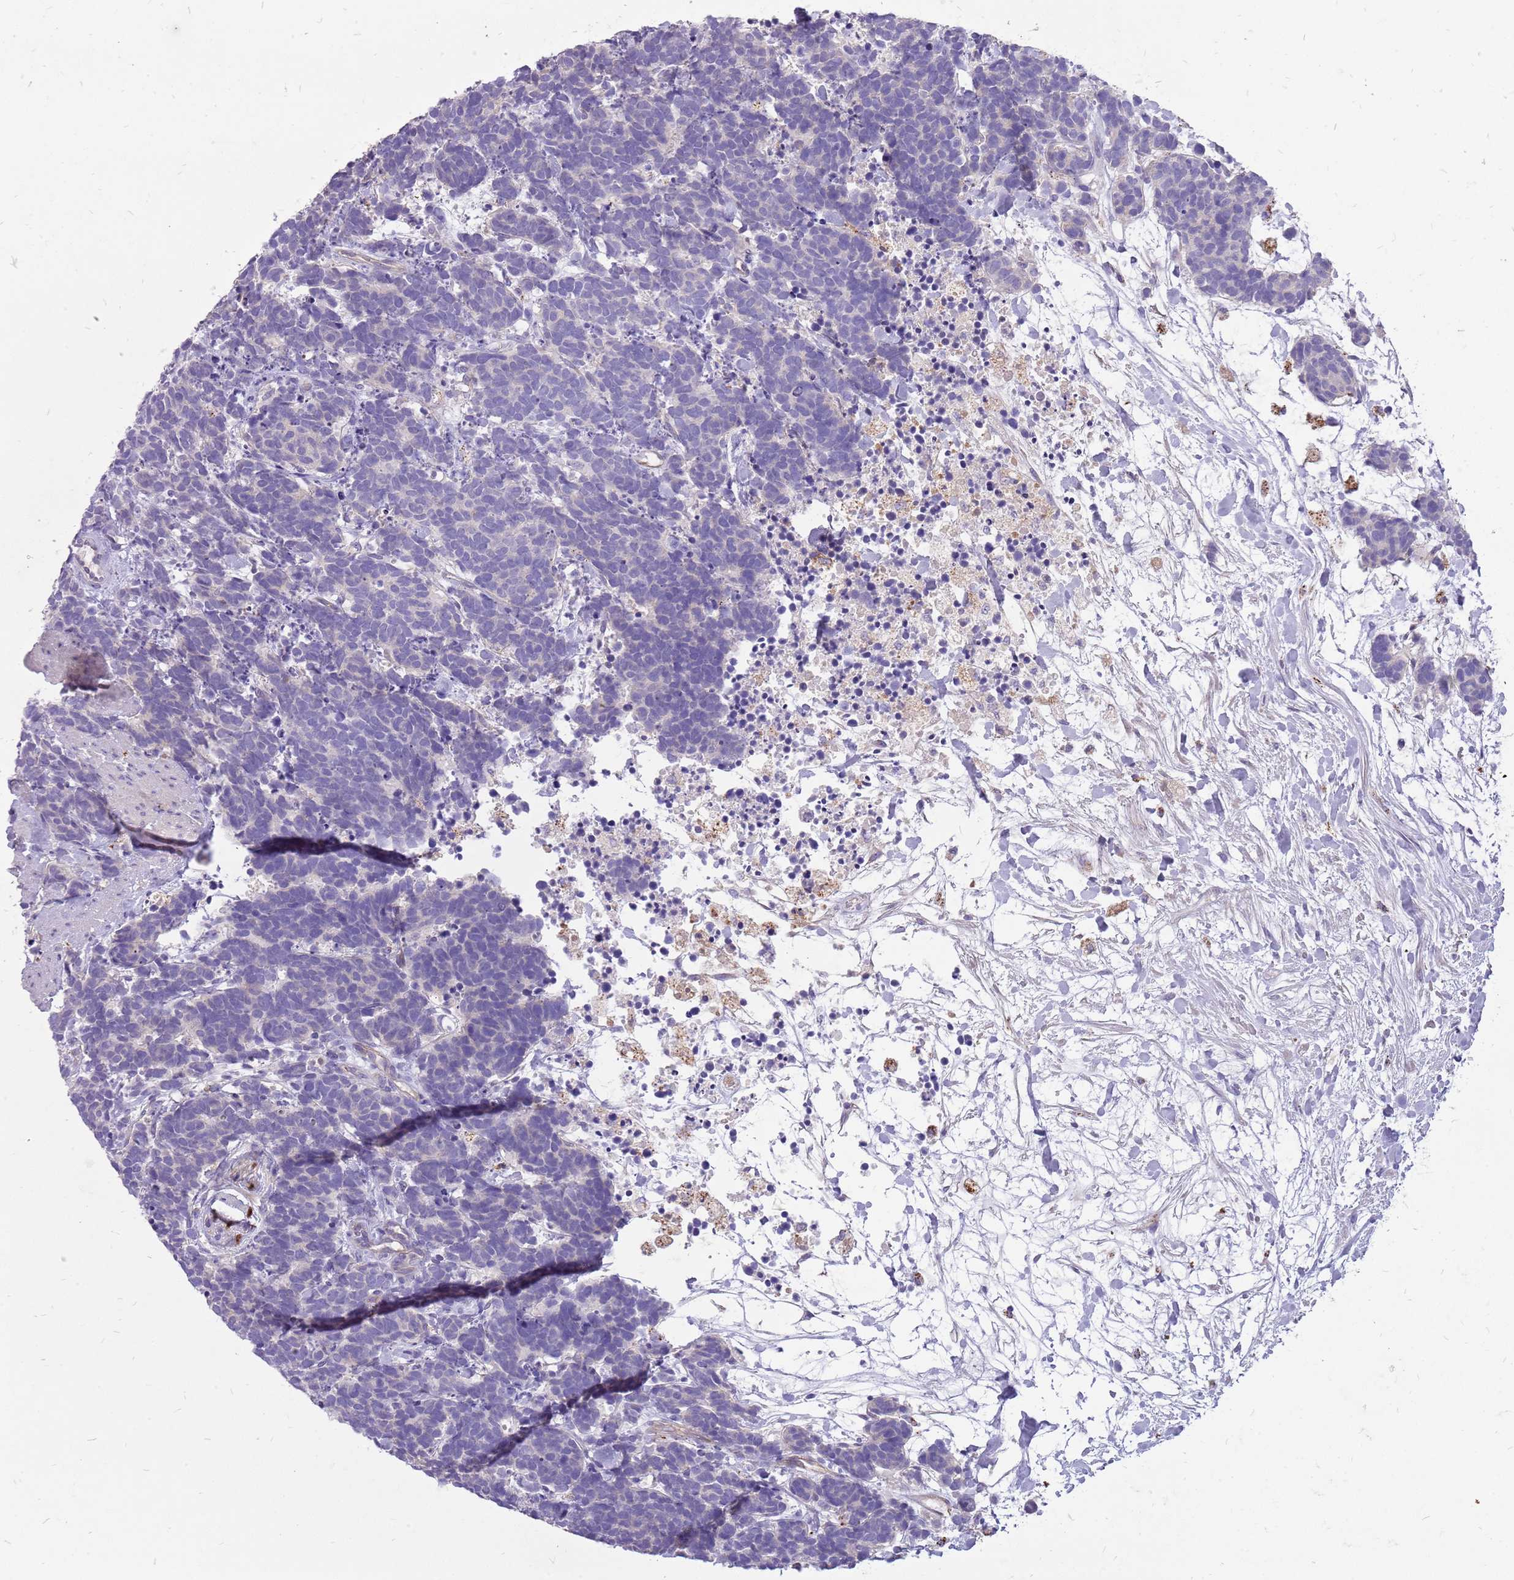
{"staining": {"intensity": "negative", "quantity": "none", "location": "none"}, "tissue": "carcinoid", "cell_type": "Tumor cells", "image_type": "cancer", "snomed": [{"axis": "morphology", "description": "Carcinoma, NOS"}, {"axis": "morphology", "description": "Carcinoid, malignant, NOS"}, {"axis": "topography", "description": "Prostate"}], "caption": "This is a photomicrograph of immunohistochemistry staining of malignant carcinoid, which shows no expression in tumor cells. Brightfield microscopy of IHC stained with DAB (brown) and hematoxylin (blue), captured at high magnification.", "gene": "NTN4", "patient": {"sex": "male", "age": 57}}